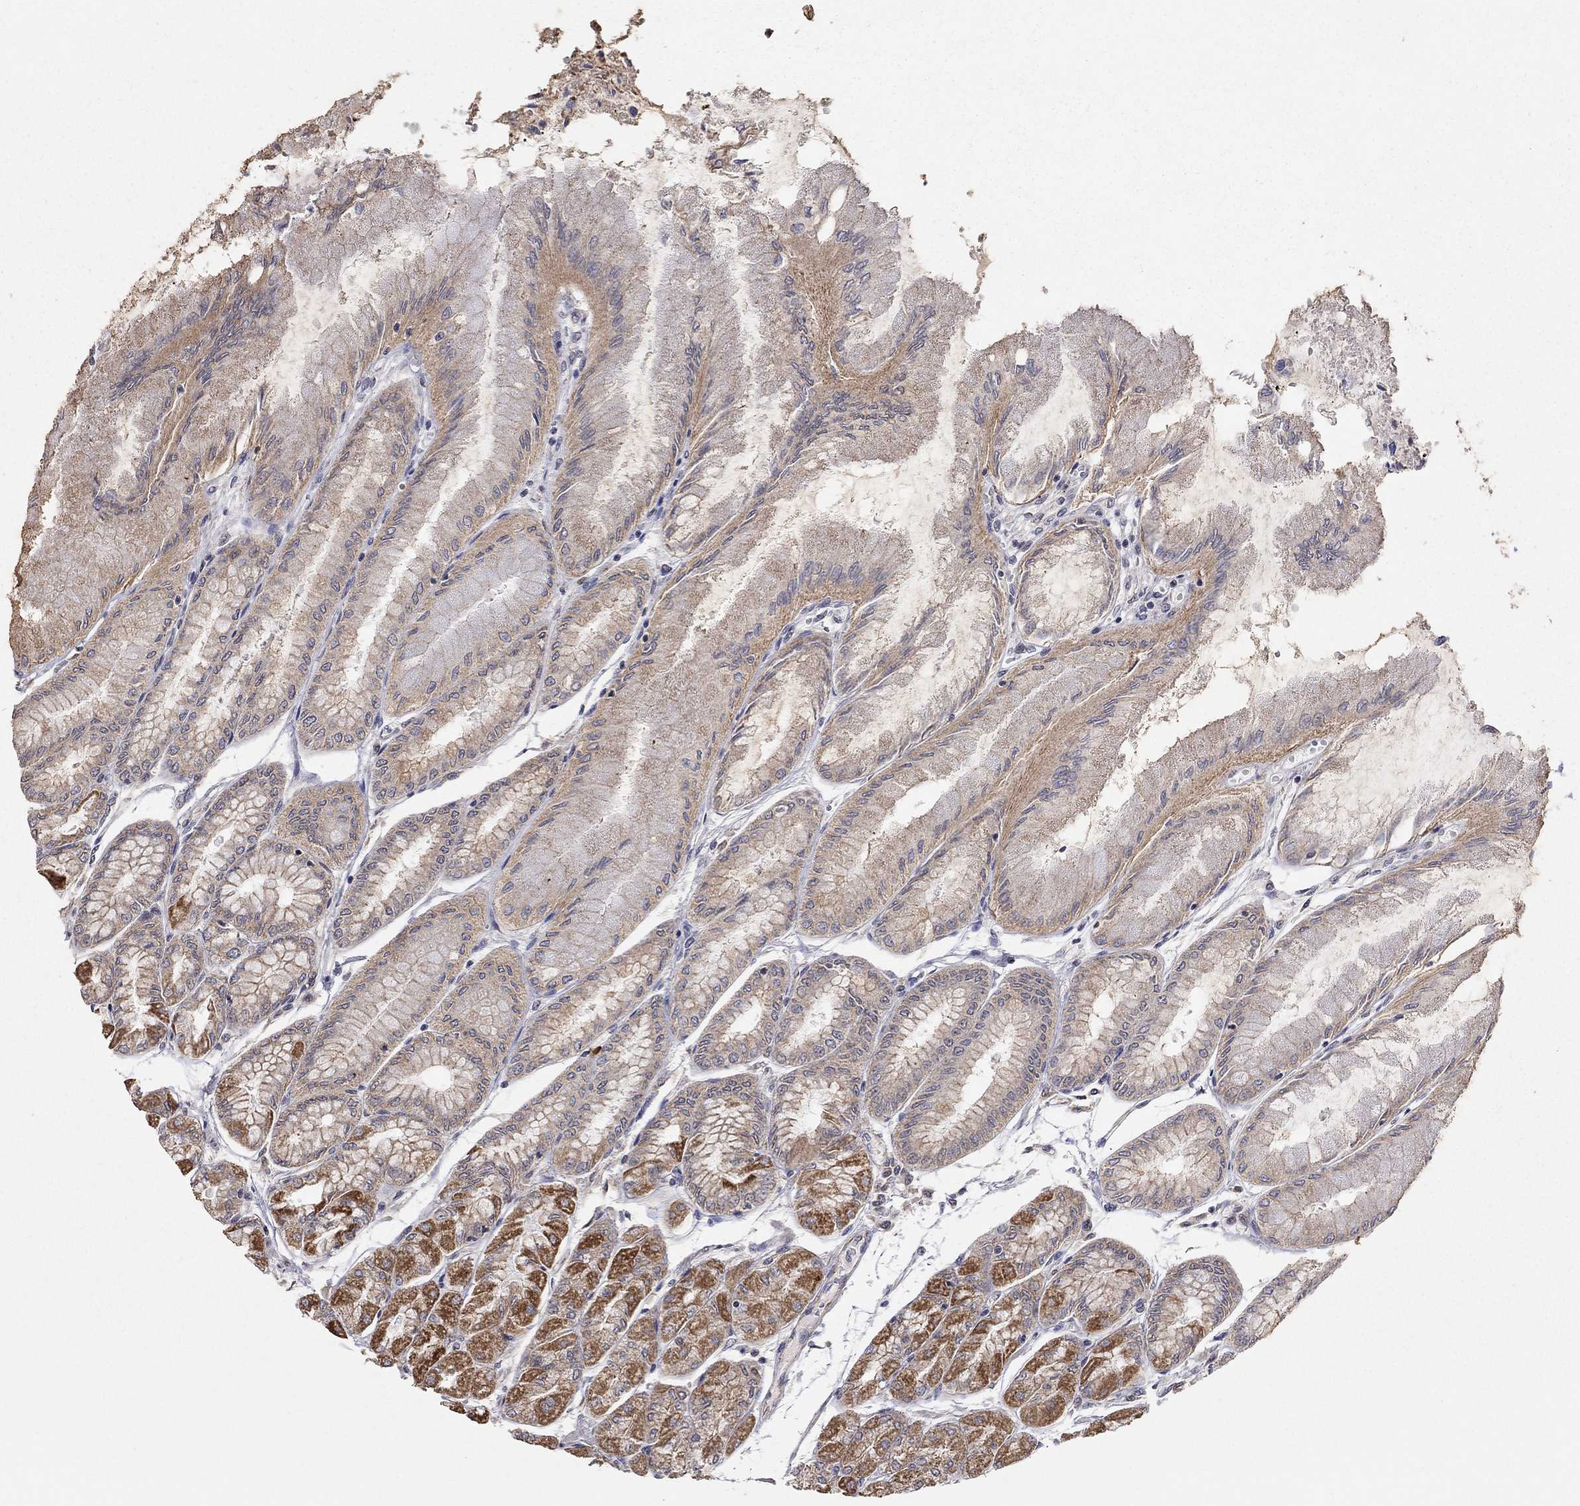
{"staining": {"intensity": "strong", "quantity": "25%-75%", "location": "cytoplasmic/membranous"}, "tissue": "stomach", "cell_type": "Glandular cells", "image_type": "normal", "snomed": [{"axis": "morphology", "description": "Normal tissue, NOS"}, {"axis": "topography", "description": "Stomach, upper"}], "caption": "IHC photomicrograph of benign stomach: human stomach stained using immunohistochemistry (IHC) shows high levels of strong protein expression localized specifically in the cytoplasmic/membranous of glandular cells, appearing as a cytoplasmic/membranous brown color.", "gene": "ANKRA2", "patient": {"sex": "male", "age": 60}}